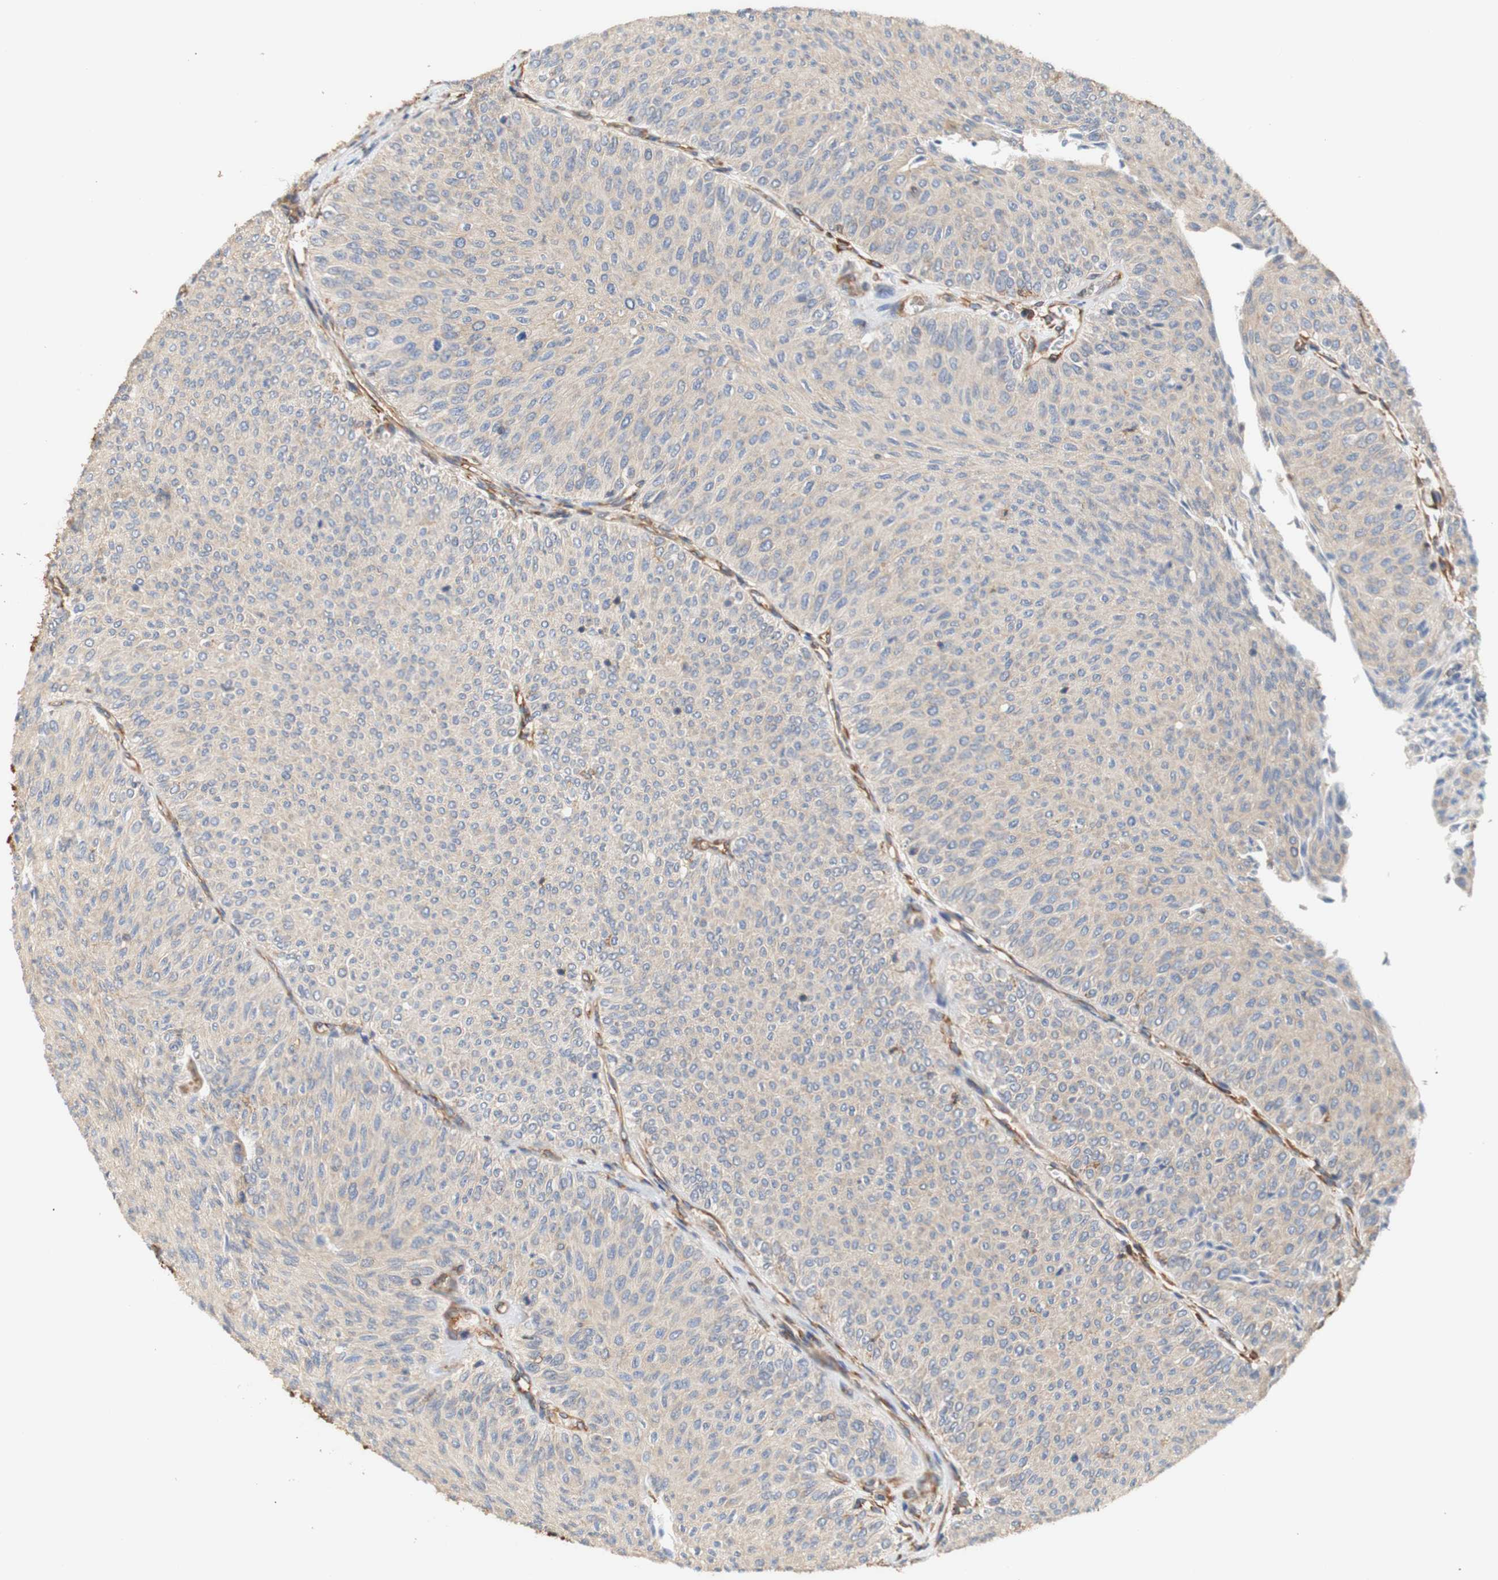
{"staining": {"intensity": "negative", "quantity": "none", "location": "none"}, "tissue": "urothelial cancer", "cell_type": "Tumor cells", "image_type": "cancer", "snomed": [{"axis": "morphology", "description": "Urothelial carcinoma, Low grade"}, {"axis": "topography", "description": "Urinary bladder"}], "caption": "This is an immunohistochemistry (IHC) histopathology image of human urothelial cancer. There is no positivity in tumor cells.", "gene": "EIF2AK4", "patient": {"sex": "male", "age": 78}}